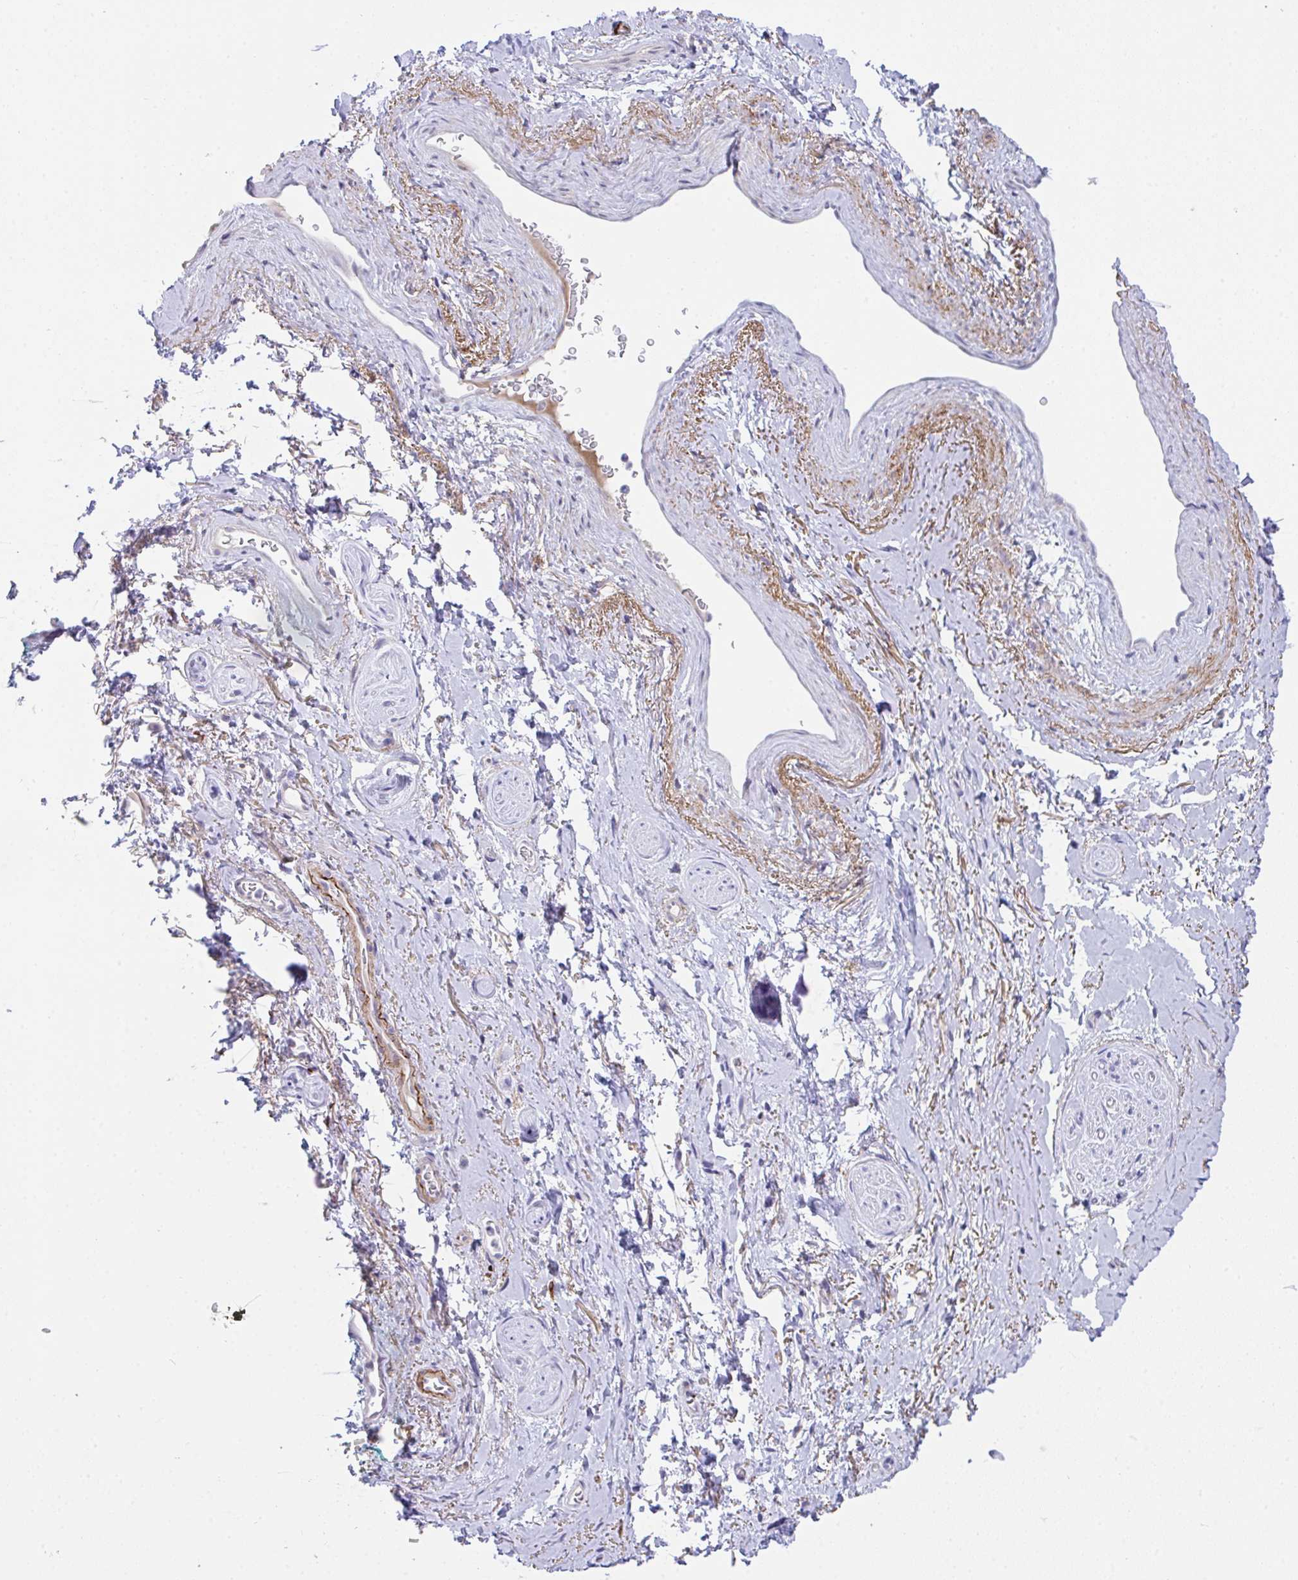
{"staining": {"intensity": "negative", "quantity": "none", "location": "none"}, "tissue": "adipose tissue", "cell_type": "Adipocytes", "image_type": "normal", "snomed": [{"axis": "morphology", "description": "Normal tissue, NOS"}, {"axis": "topography", "description": "Vulva"}, {"axis": "topography", "description": "Peripheral nerve tissue"}], "caption": "This is an IHC micrograph of unremarkable human adipose tissue. There is no staining in adipocytes.", "gene": "KMT2E", "patient": {"sex": "female", "age": 66}}